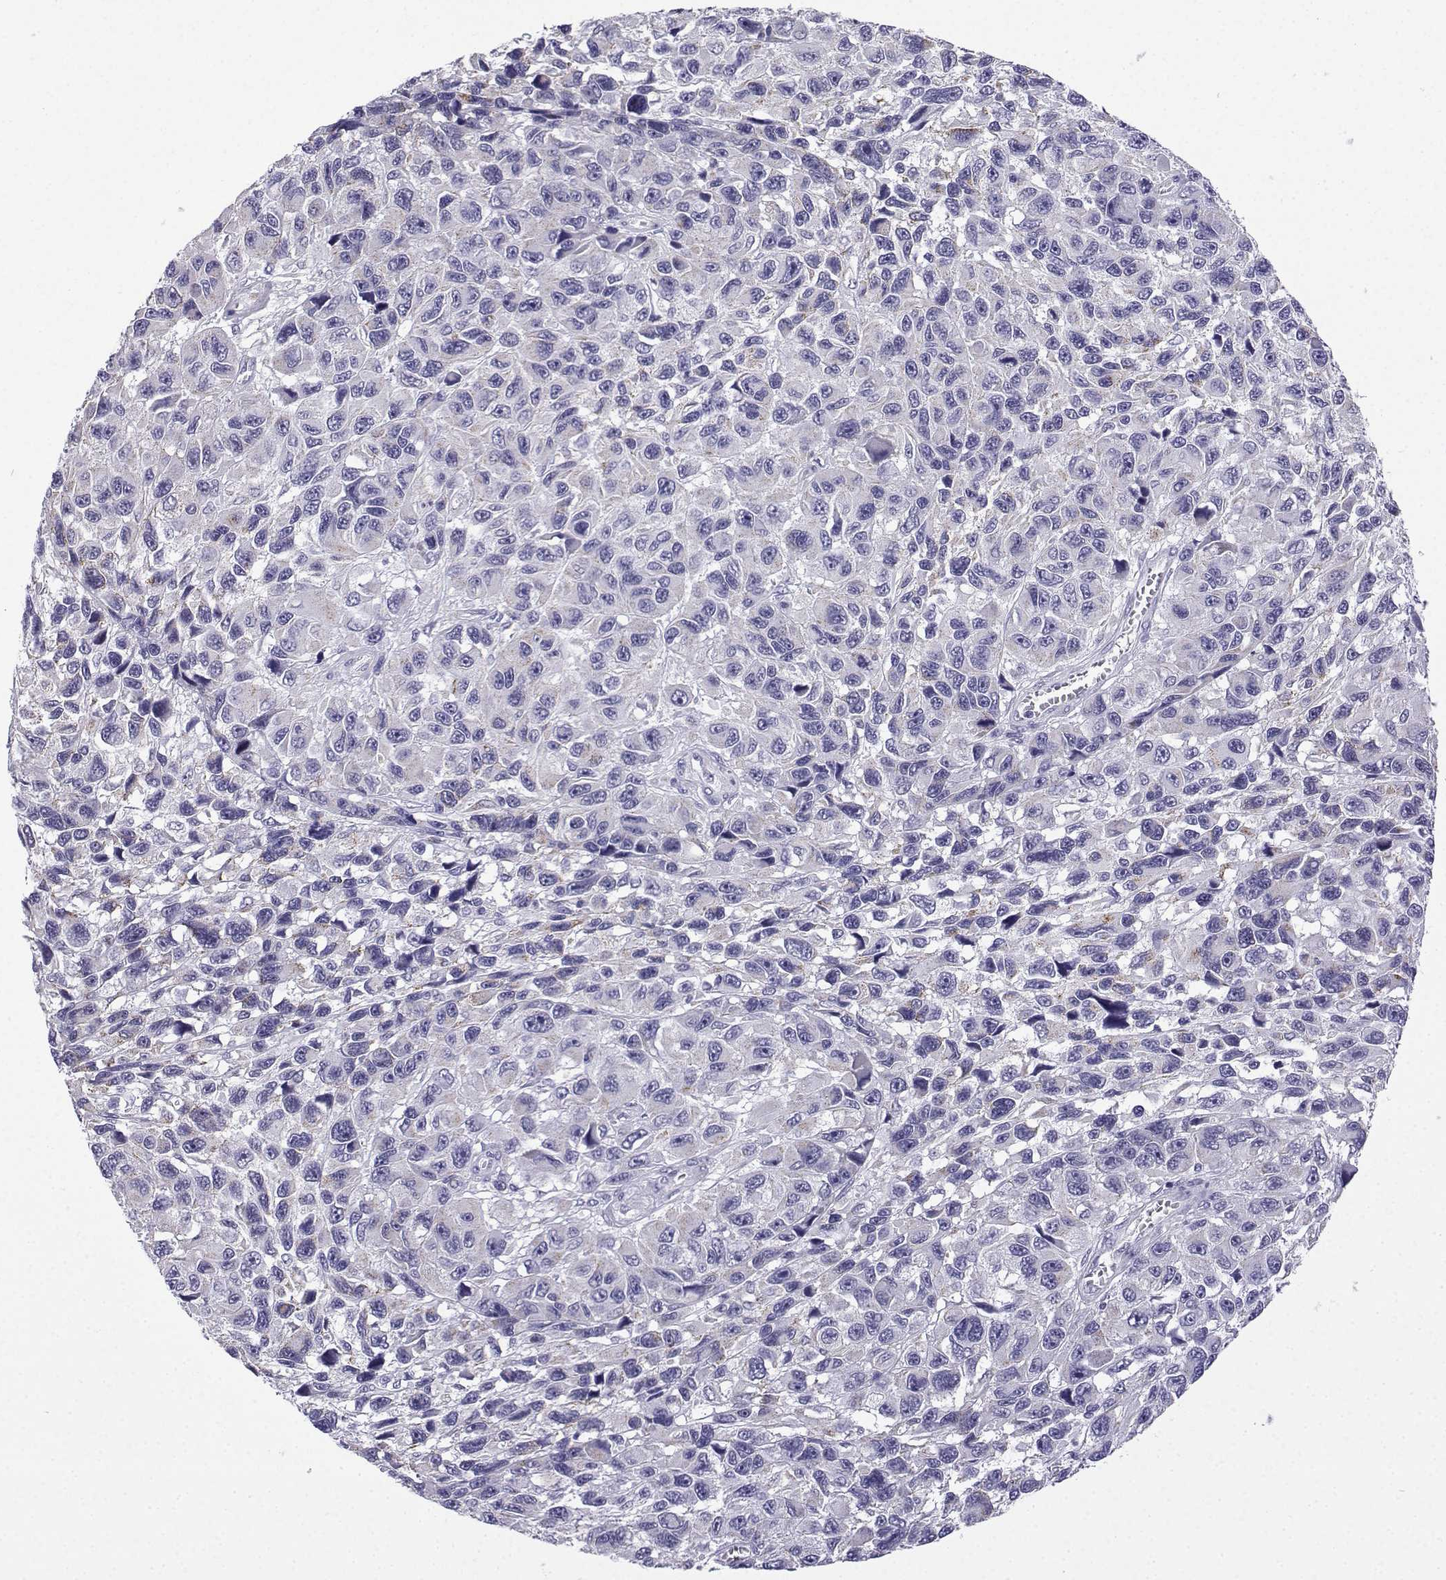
{"staining": {"intensity": "negative", "quantity": "none", "location": "none"}, "tissue": "melanoma", "cell_type": "Tumor cells", "image_type": "cancer", "snomed": [{"axis": "morphology", "description": "Malignant melanoma, NOS"}, {"axis": "topography", "description": "Skin"}], "caption": "This is a histopathology image of IHC staining of malignant melanoma, which shows no positivity in tumor cells.", "gene": "ACRBP", "patient": {"sex": "male", "age": 53}}